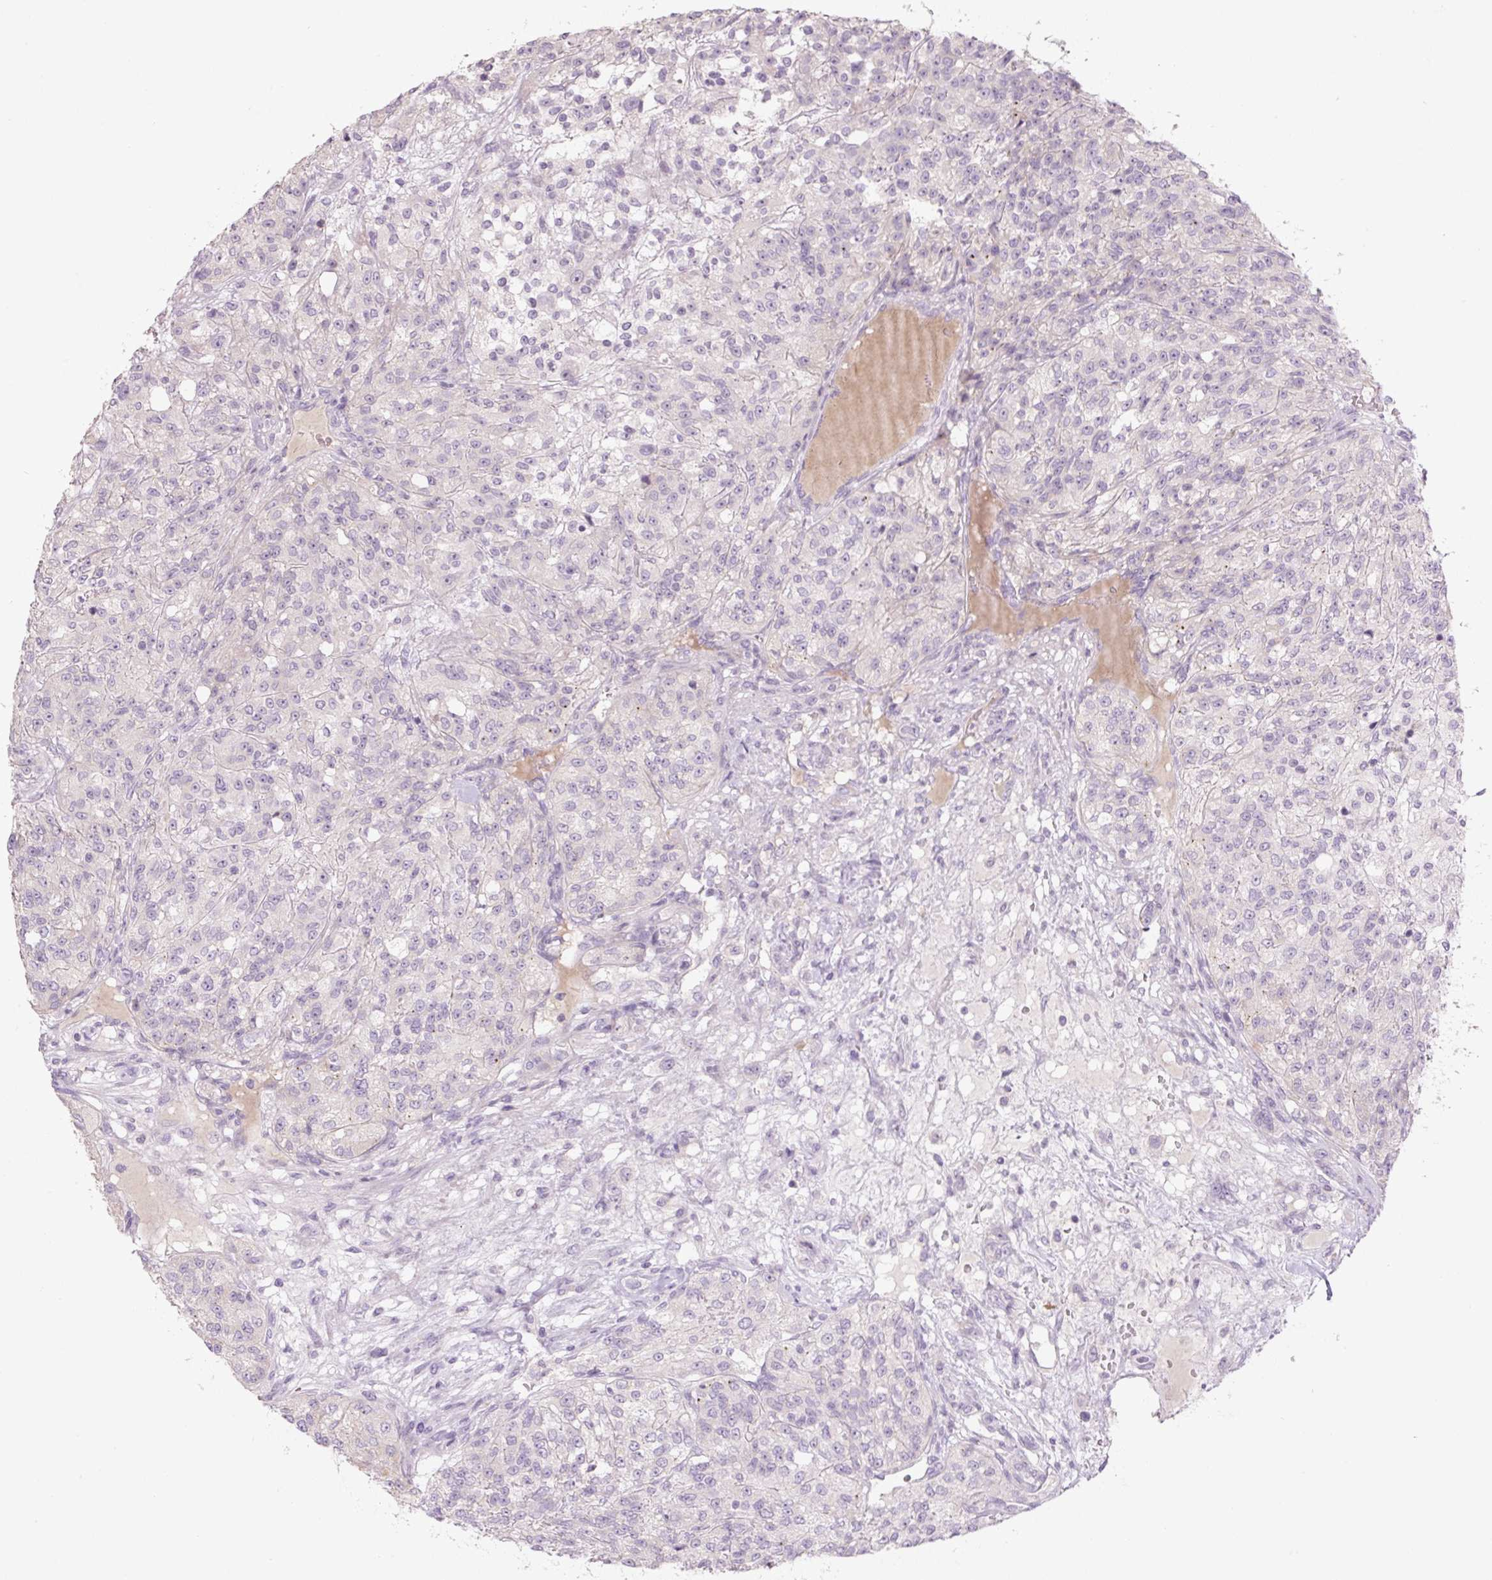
{"staining": {"intensity": "negative", "quantity": "none", "location": "none"}, "tissue": "renal cancer", "cell_type": "Tumor cells", "image_type": "cancer", "snomed": [{"axis": "morphology", "description": "Adenocarcinoma, NOS"}, {"axis": "topography", "description": "Kidney"}], "caption": "Protein analysis of renal cancer demonstrates no significant positivity in tumor cells.", "gene": "TMEM100", "patient": {"sex": "female", "age": 63}}